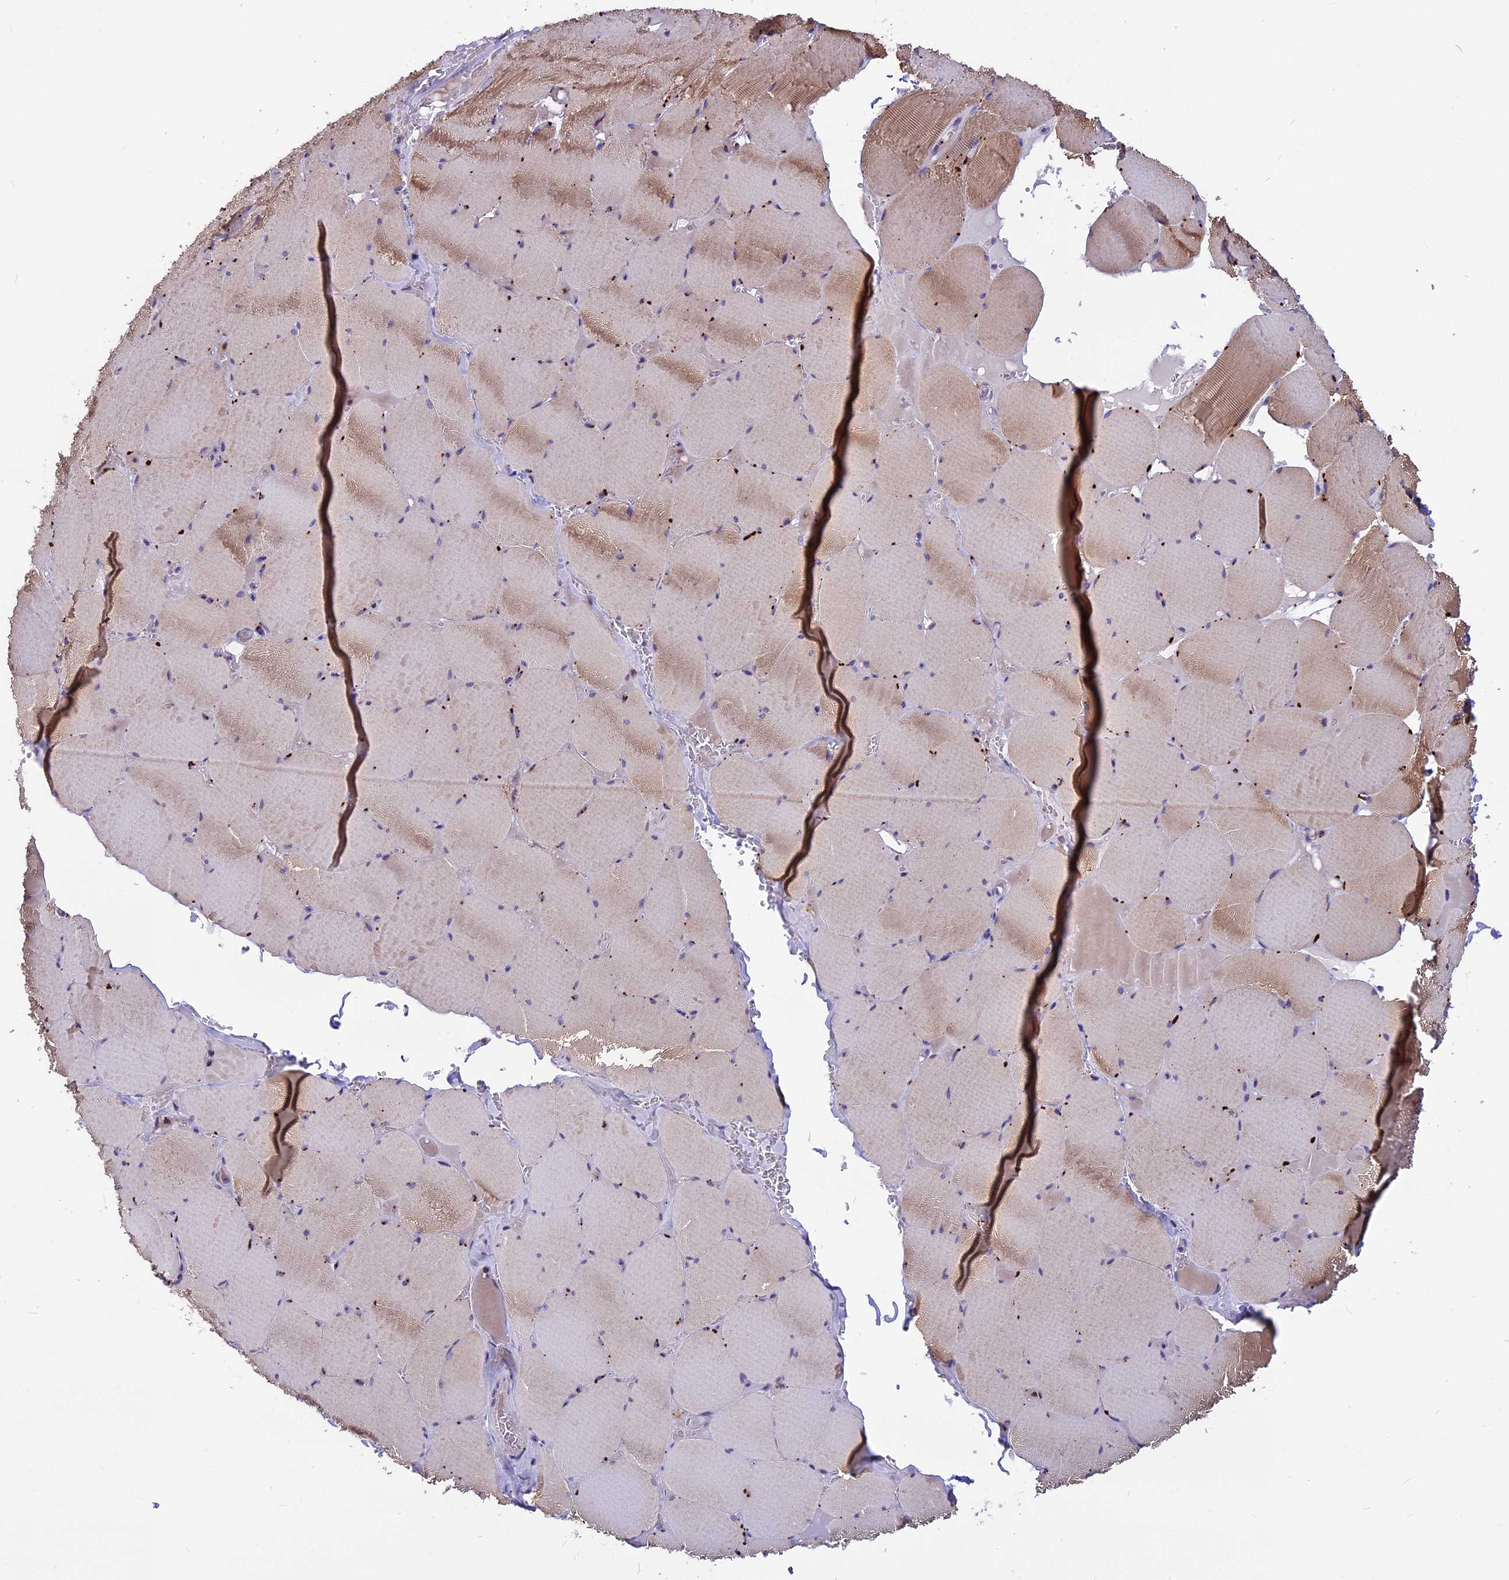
{"staining": {"intensity": "weak", "quantity": "25%-75%", "location": "cytoplasmic/membranous"}, "tissue": "skeletal muscle", "cell_type": "Myocytes", "image_type": "normal", "snomed": [{"axis": "morphology", "description": "Normal tissue, NOS"}, {"axis": "topography", "description": "Skeletal muscle"}, {"axis": "topography", "description": "Head-Neck"}], "caption": "IHC (DAB) staining of benign human skeletal muscle demonstrates weak cytoplasmic/membranous protein staining in about 25%-75% of myocytes.", "gene": "THRSP", "patient": {"sex": "male", "age": 66}}